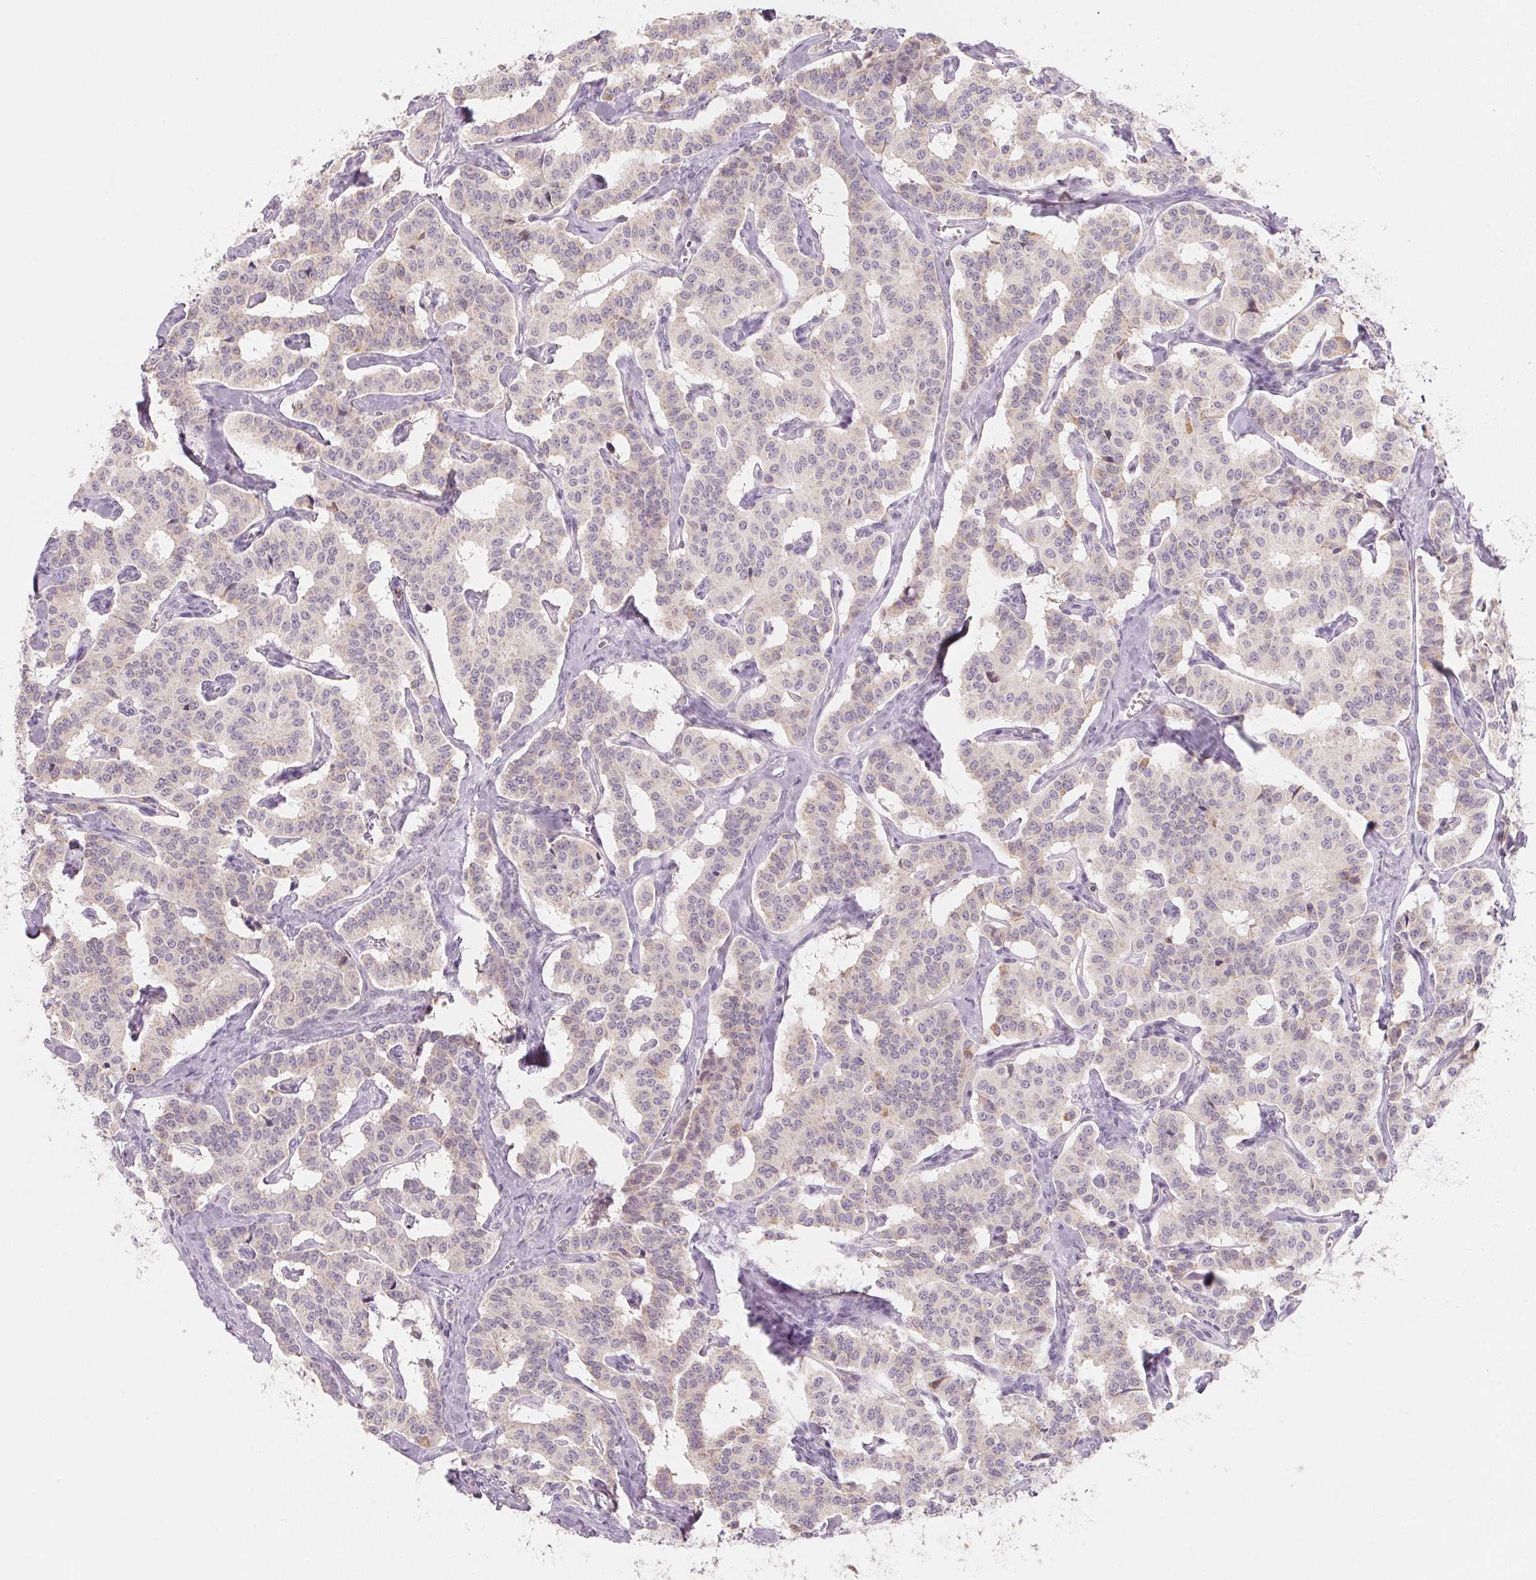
{"staining": {"intensity": "negative", "quantity": "none", "location": "none"}, "tissue": "carcinoid", "cell_type": "Tumor cells", "image_type": "cancer", "snomed": [{"axis": "morphology", "description": "Carcinoid, malignant, NOS"}, {"axis": "topography", "description": "Lung"}], "caption": "The histopathology image demonstrates no significant positivity in tumor cells of carcinoid. (Immunohistochemistry, brightfield microscopy, high magnification).", "gene": "ANKRD31", "patient": {"sex": "female", "age": 46}}